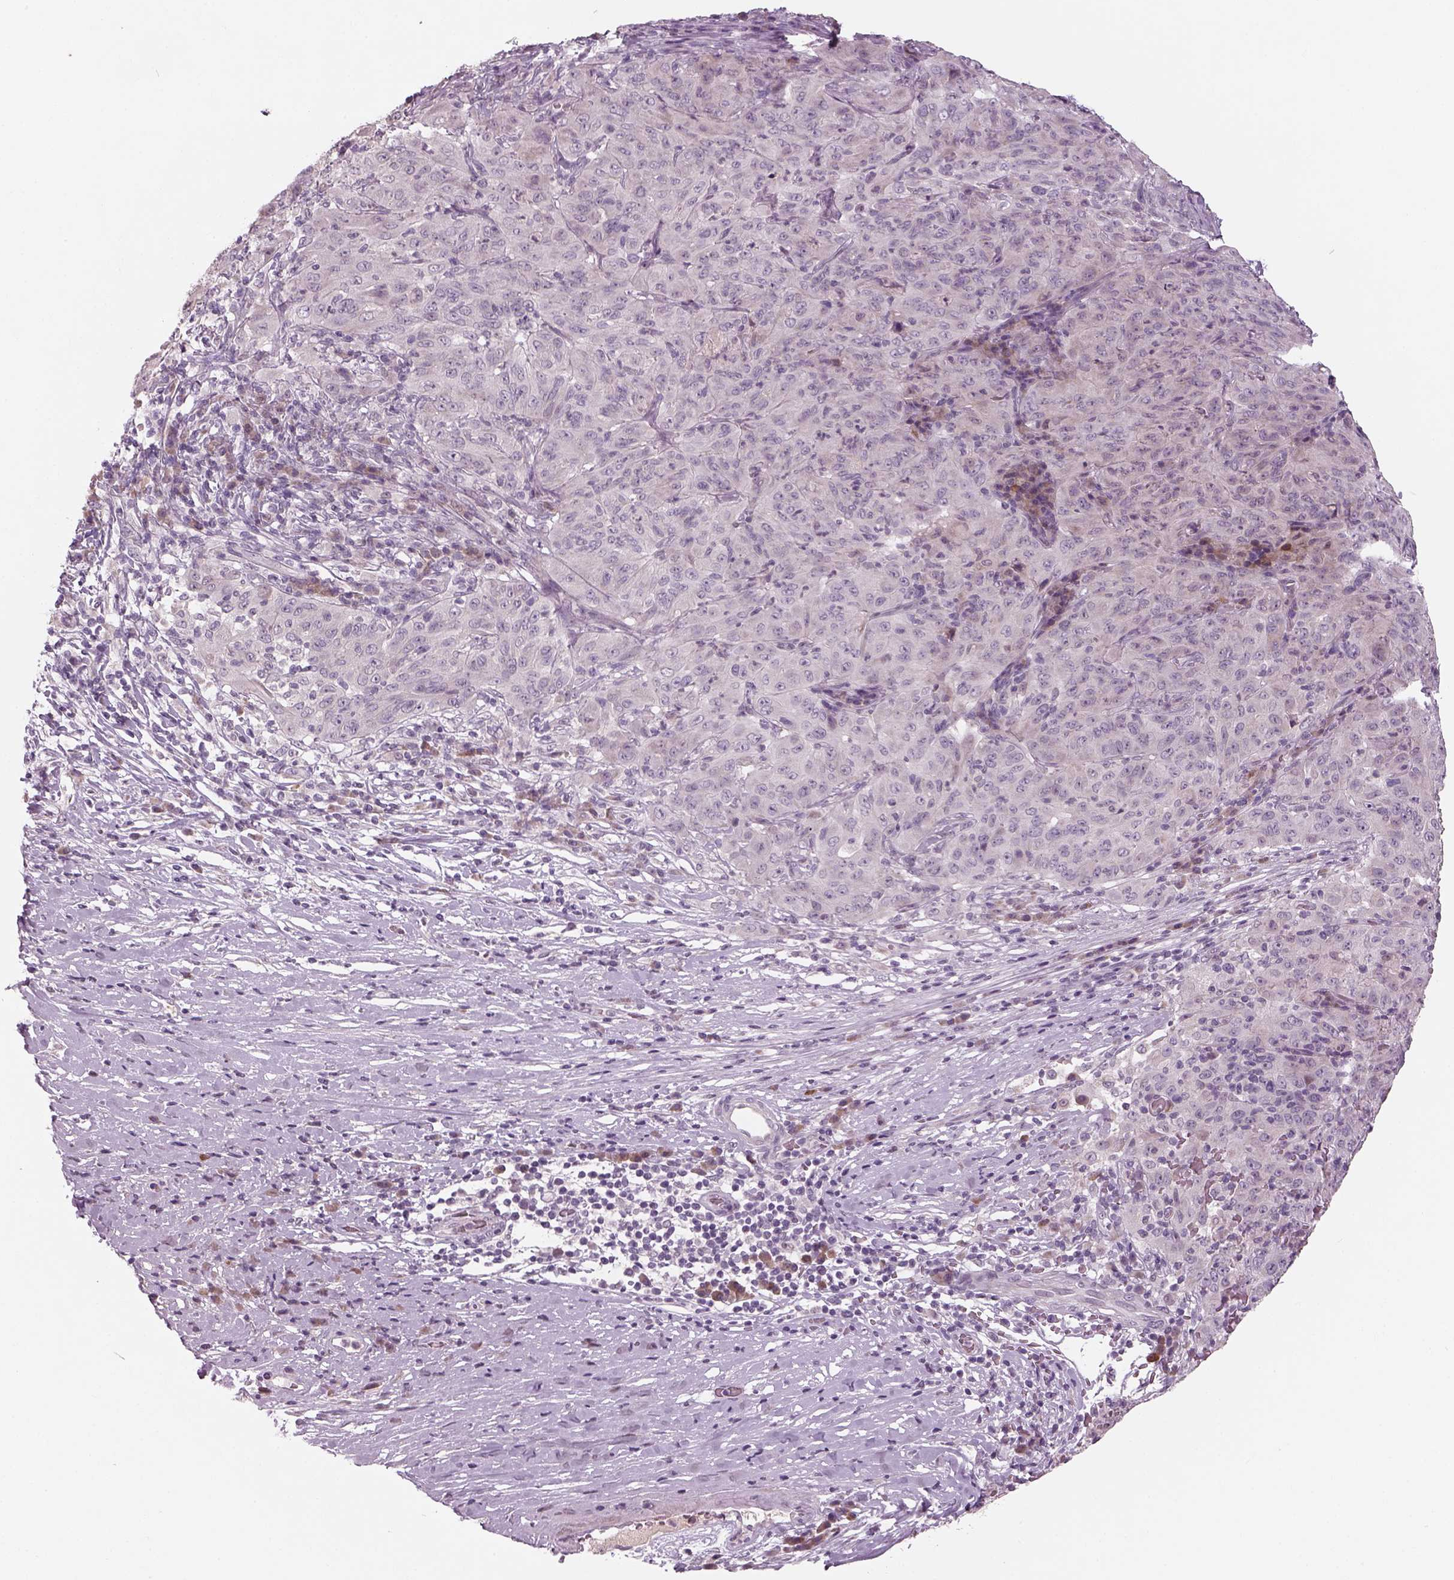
{"staining": {"intensity": "negative", "quantity": "none", "location": "none"}, "tissue": "pancreatic cancer", "cell_type": "Tumor cells", "image_type": "cancer", "snomed": [{"axis": "morphology", "description": "Adenocarcinoma, NOS"}, {"axis": "topography", "description": "Pancreas"}], "caption": "Image shows no significant protein staining in tumor cells of pancreatic cancer.", "gene": "PENK", "patient": {"sex": "male", "age": 63}}